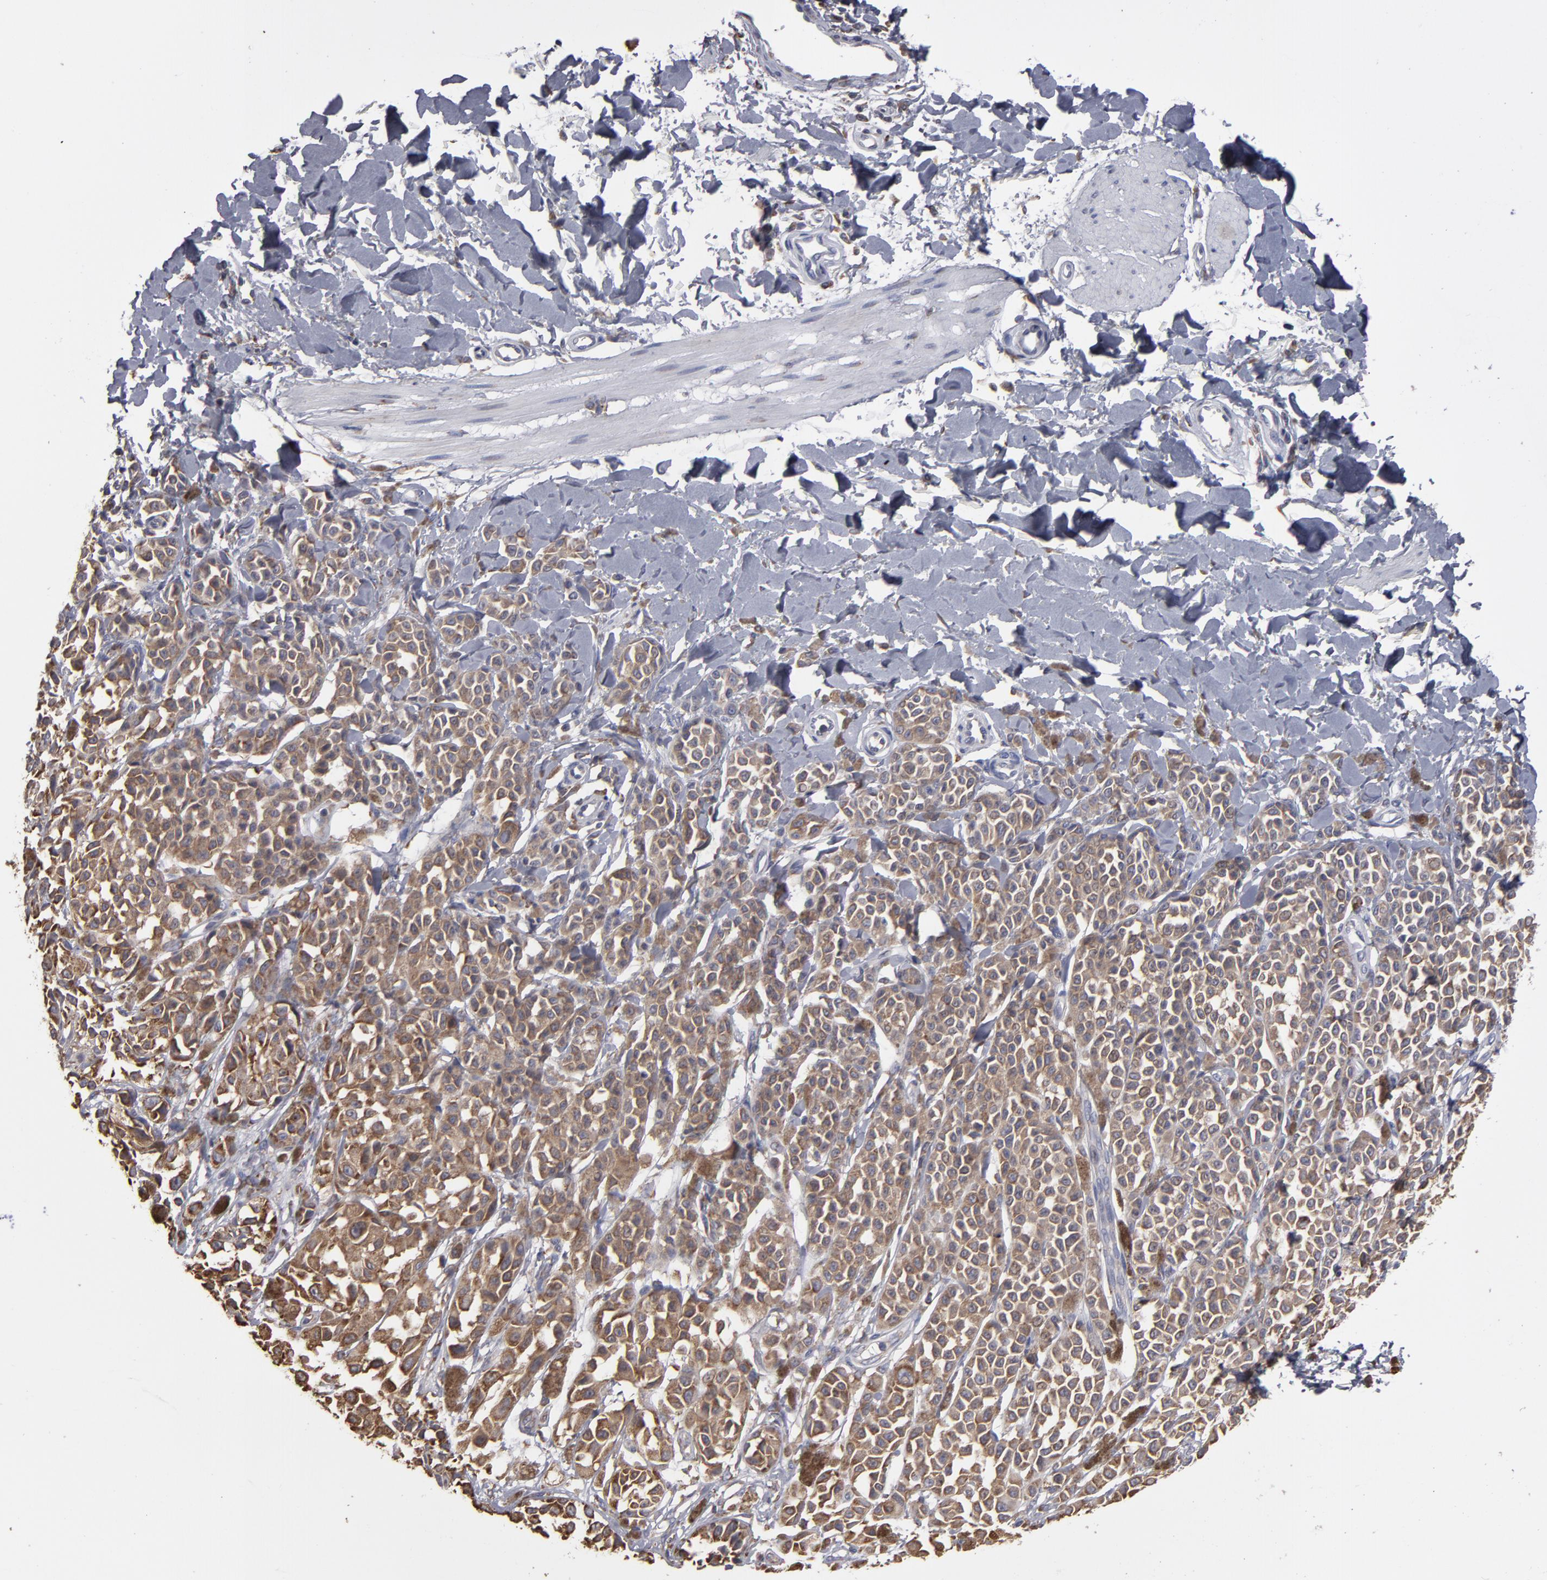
{"staining": {"intensity": "moderate", "quantity": ">75%", "location": "cytoplasmic/membranous"}, "tissue": "melanoma", "cell_type": "Tumor cells", "image_type": "cancer", "snomed": [{"axis": "morphology", "description": "Malignant melanoma, NOS"}, {"axis": "topography", "description": "Skin"}], "caption": "Immunohistochemical staining of malignant melanoma reveals moderate cytoplasmic/membranous protein staining in approximately >75% of tumor cells. Immunohistochemistry stains the protein in brown and the nuclei are stained blue.", "gene": "SND1", "patient": {"sex": "female", "age": 38}}